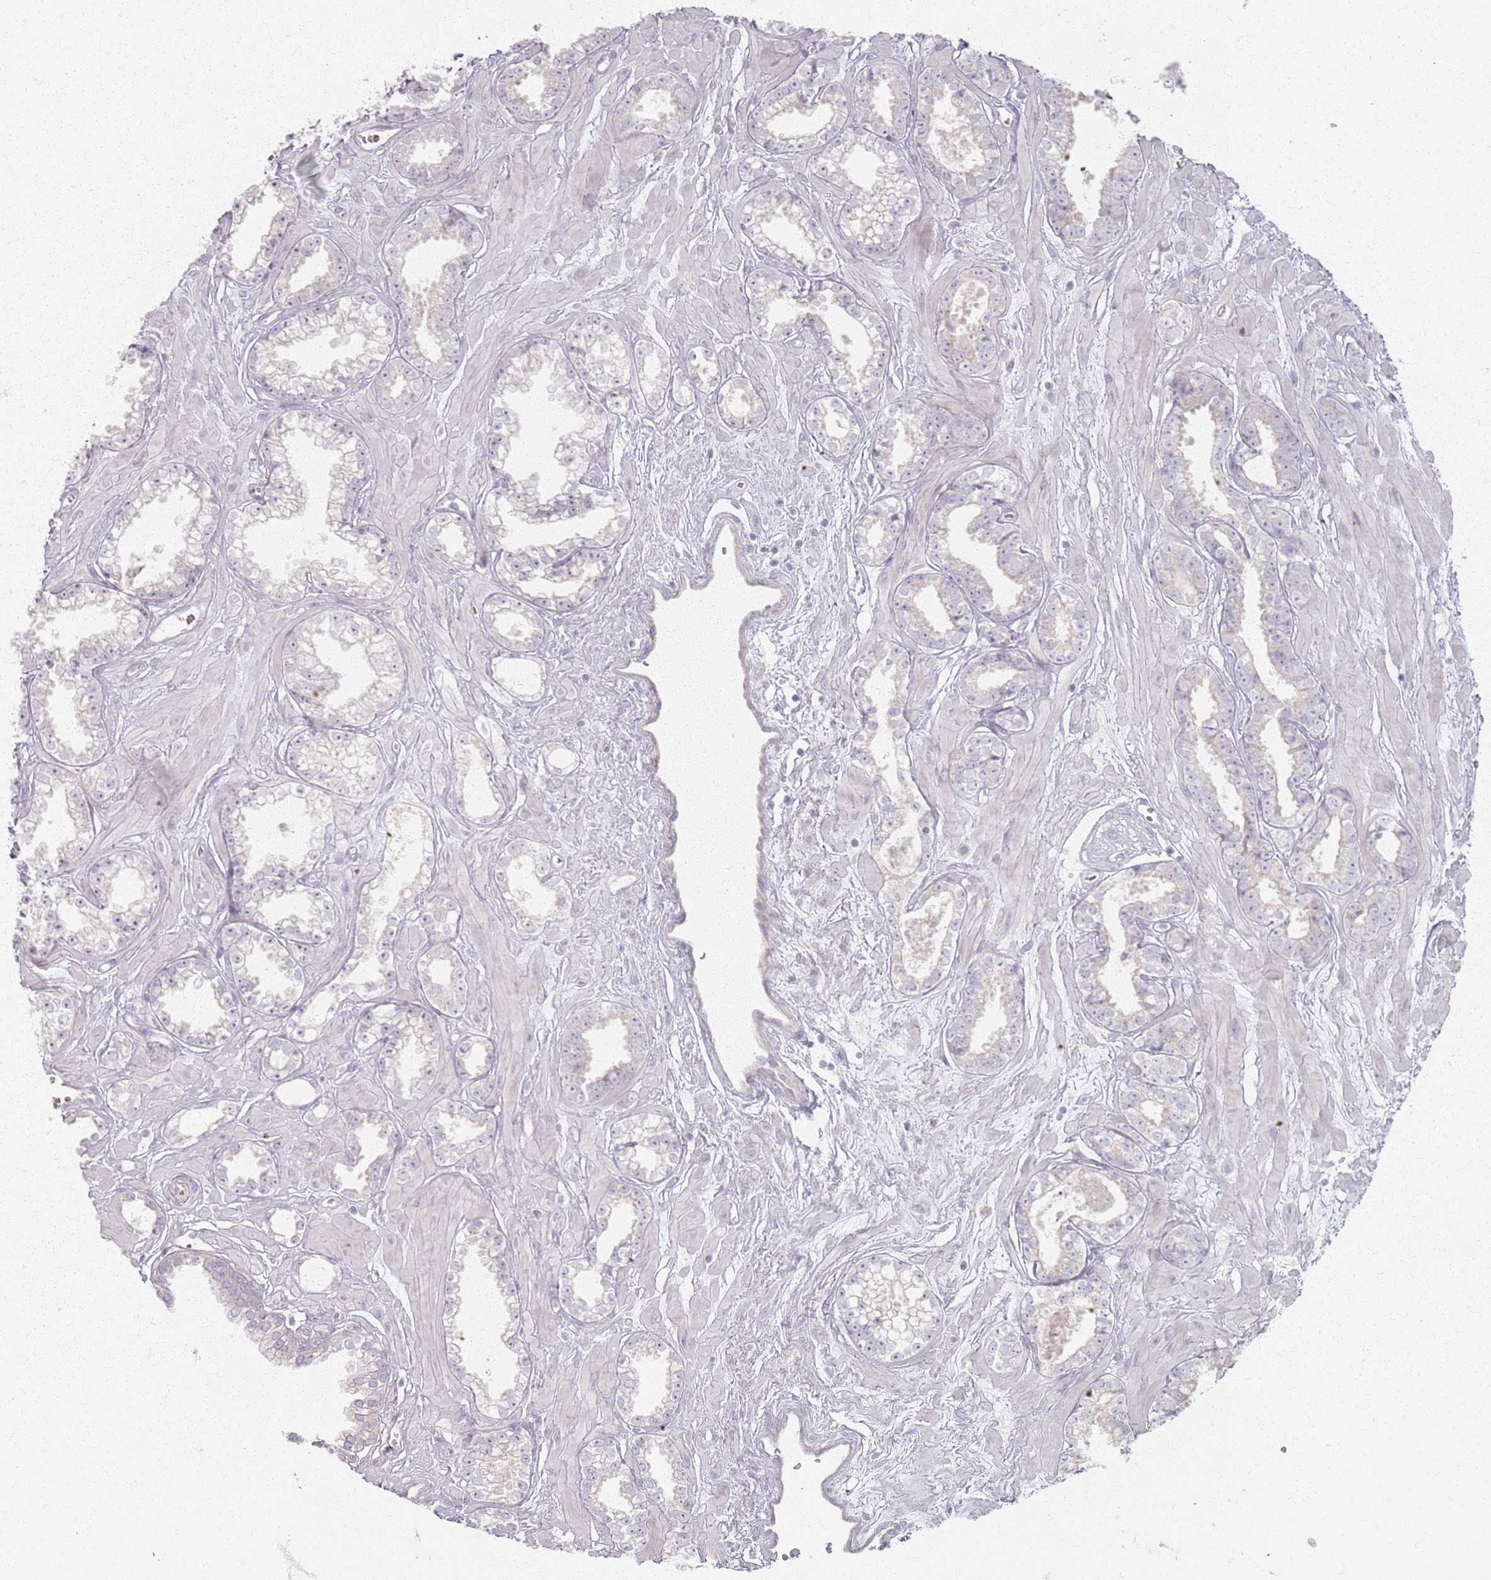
{"staining": {"intensity": "negative", "quantity": "none", "location": "none"}, "tissue": "prostate cancer", "cell_type": "Tumor cells", "image_type": "cancer", "snomed": [{"axis": "morphology", "description": "Adenocarcinoma, Low grade"}, {"axis": "topography", "description": "Prostate"}], "caption": "Tumor cells are negative for brown protein staining in prostate cancer (low-grade adenocarcinoma).", "gene": "PKD2L2", "patient": {"sex": "male", "age": 60}}